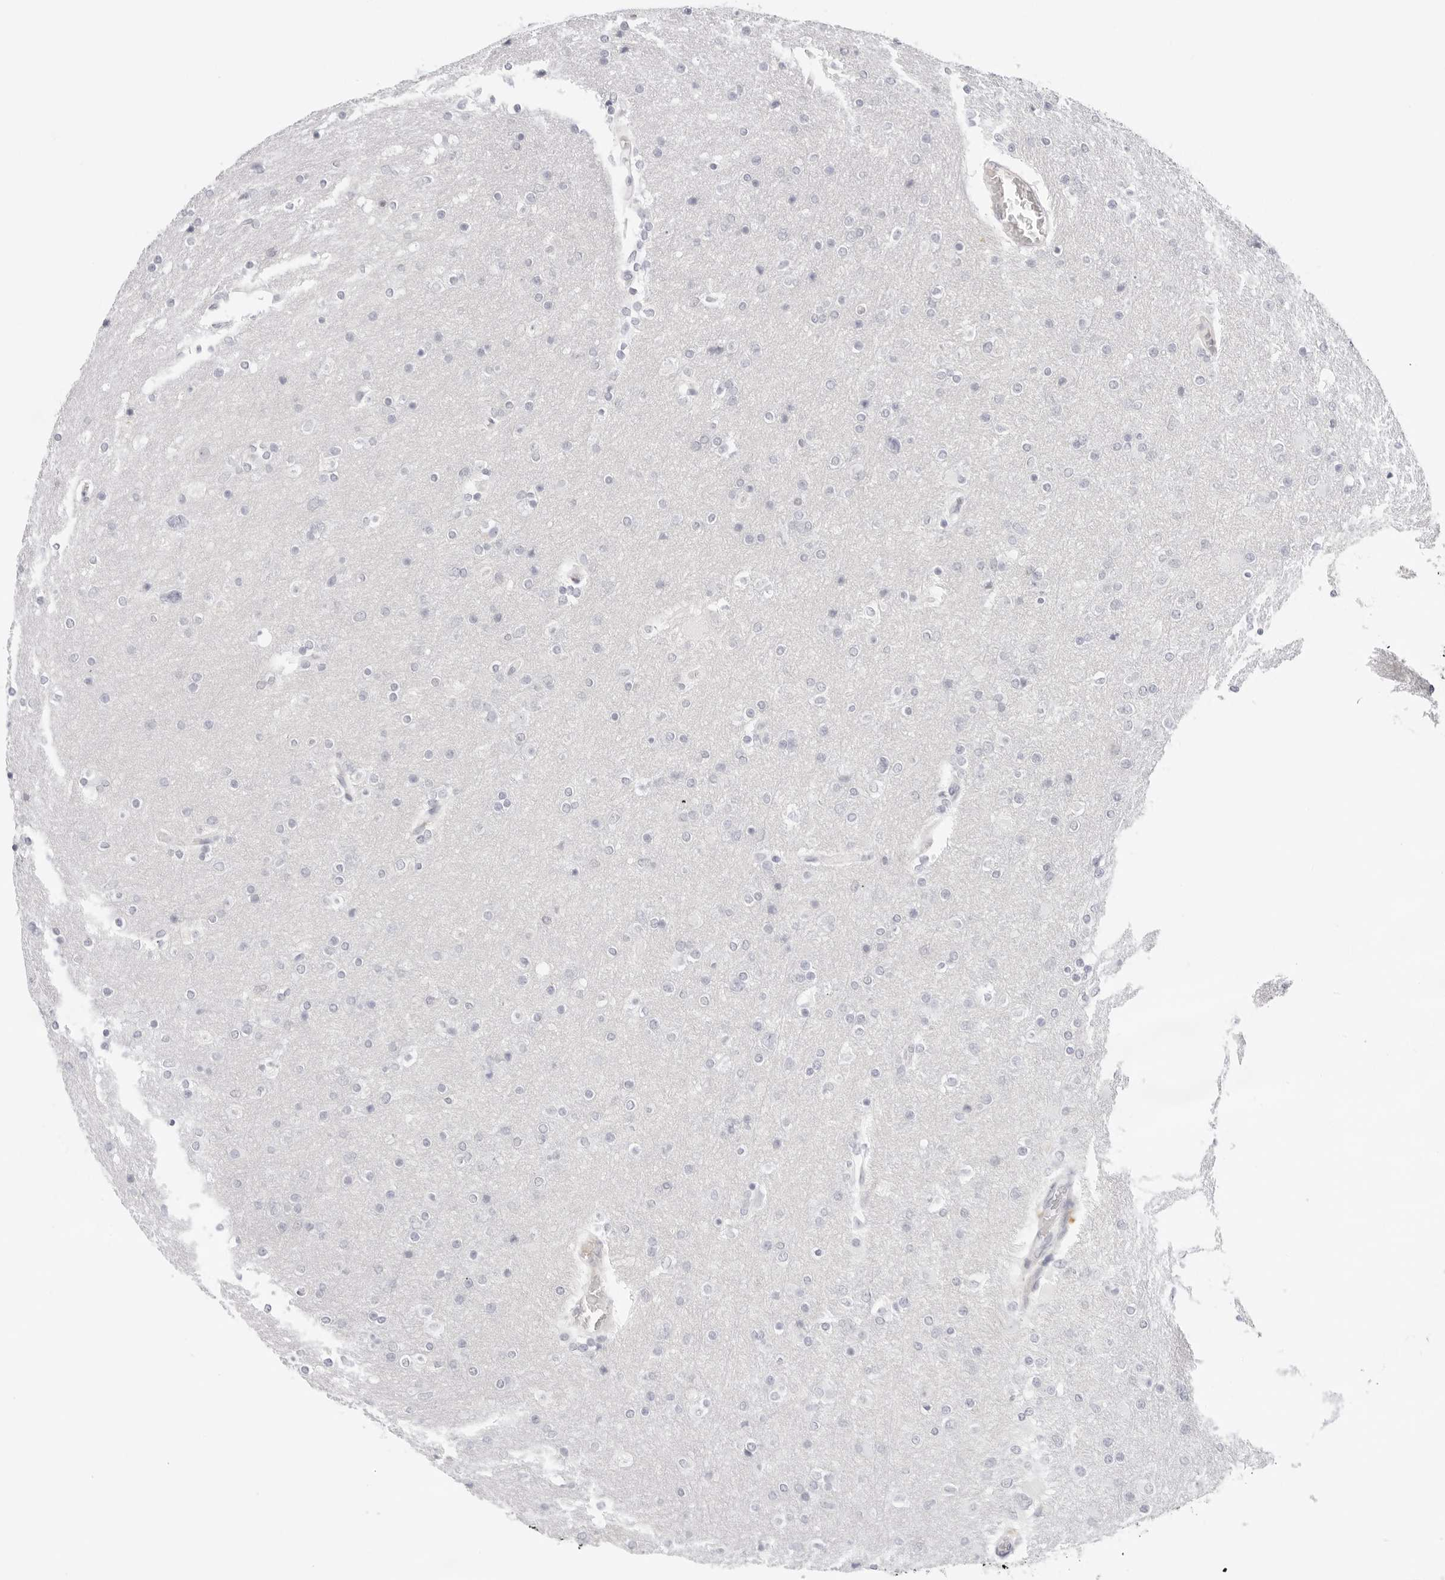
{"staining": {"intensity": "negative", "quantity": "none", "location": "none"}, "tissue": "glioma", "cell_type": "Tumor cells", "image_type": "cancer", "snomed": [{"axis": "morphology", "description": "Glioma, malignant, High grade"}, {"axis": "topography", "description": "Cerebral cortex"}], "caption": "Histopathology image shows no significant protein staining in tumor cells of malignant glioma (high-grade). The staining was performed using DAB (3,3'-diaminobenzidine) to visualize the protein expression in brown, while the nuclei were stained in blue with hematoxylin (Magnification: 20x).", "gene": "TNFRSF14", "patient": {"sex": "female", "age": 36}}